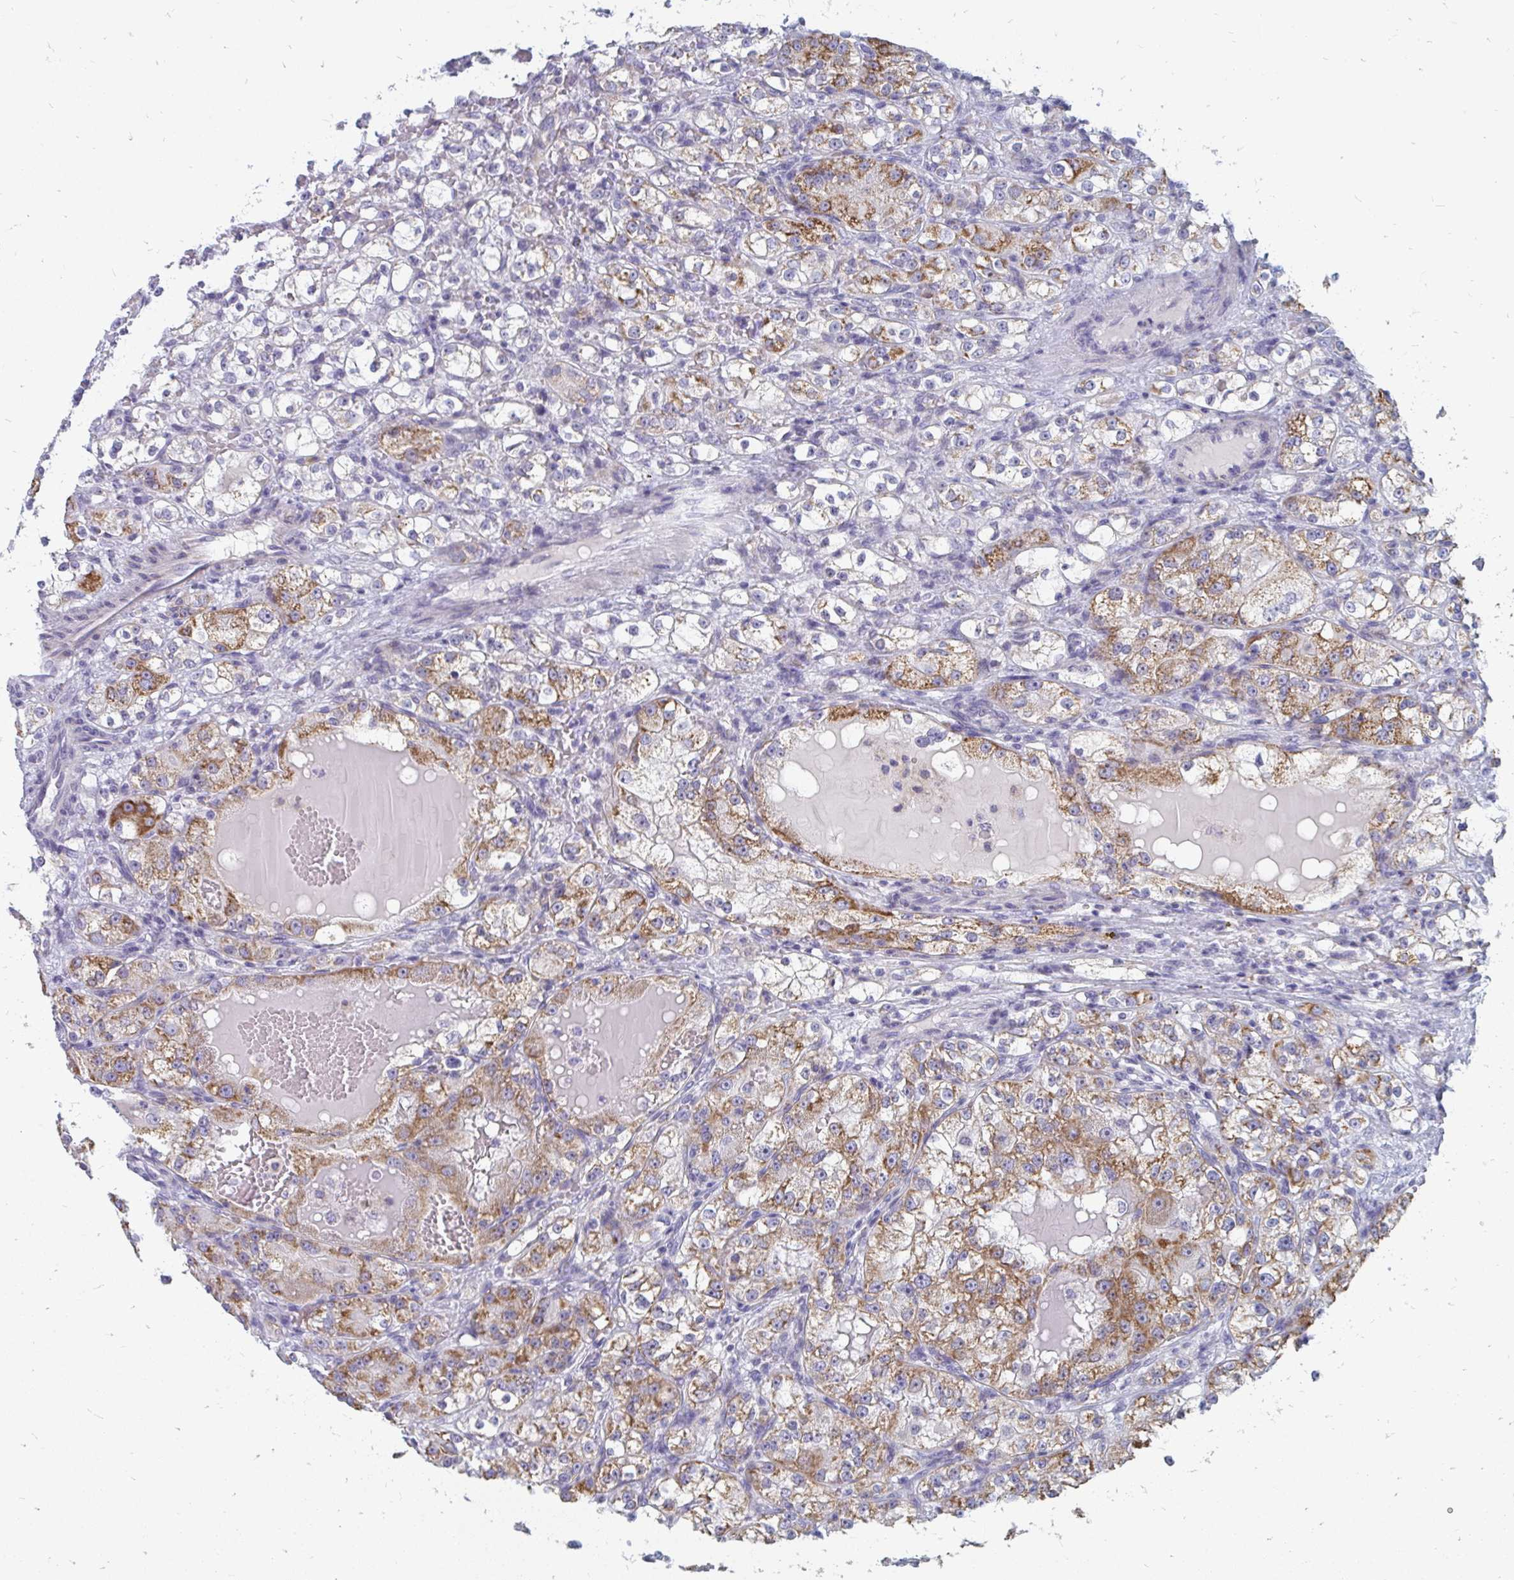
{"staining": {"intensity": "moderate", "quantity": ">75%", "location": "cytoplasmic/membranous"}, "tissue": "renal cancer", "cell_type": "Tumor cells", "image_type": "cancer", "snomed": [{"axis": "morphology", "description": "Normal tissue, NOS"}, {"axis": "morphology", "description": "Adenocarcinoma, NOS"}, {"axis": "topography", "description": "Kidney"}], "caption": "A photomicrograph showing moderate cytoplasmic/membranous expression in approximately >75% of tumor cells in renal adenocarcinoma, as visualized by brown immunohistochemical staining.", "gene": "OR10V1", "patient": {"sex": "male", "age": 61}}